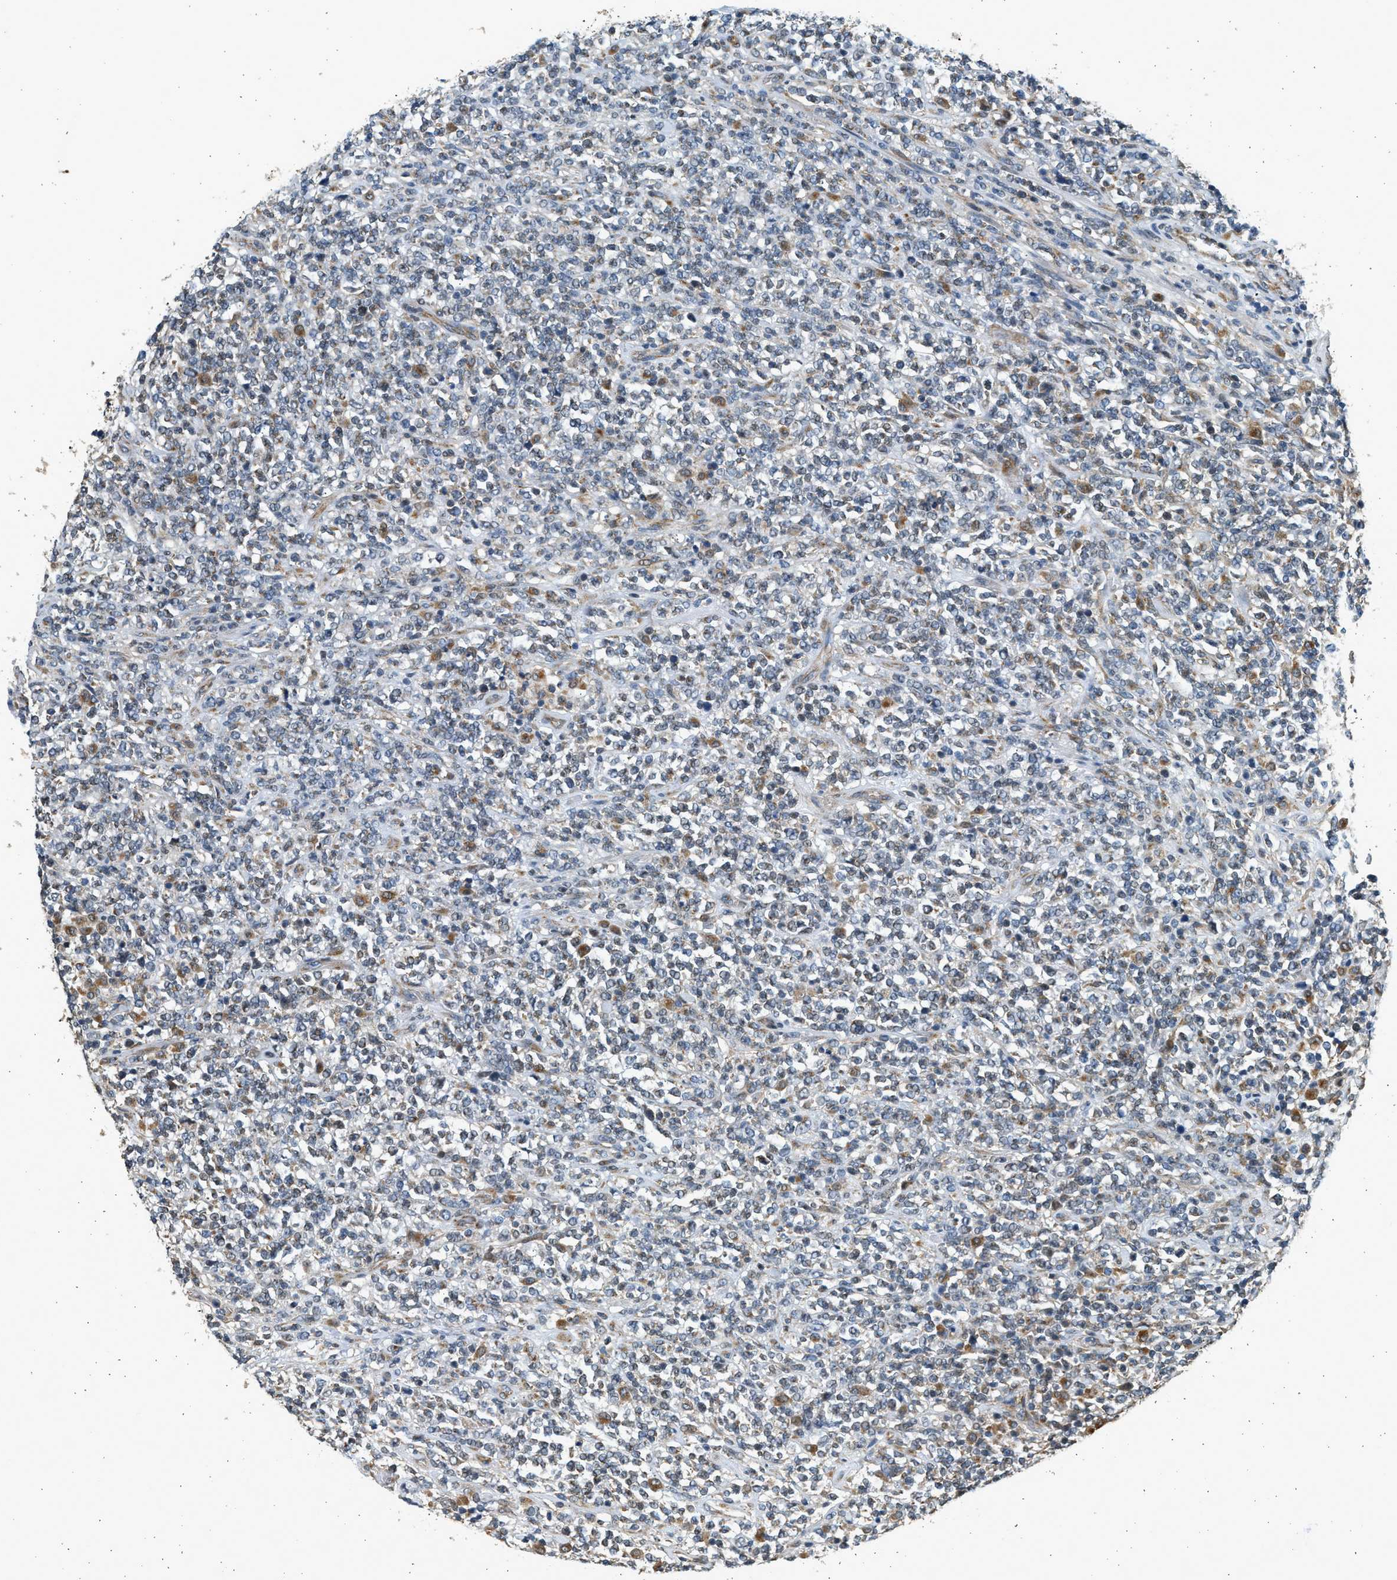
{"staining": {"intensity": "weak", "quantity": "<25%", "location": "cytoplasmic/membranous"}, "tissue": "lymphoma", "cell_type": "Tumor cells", "image_type": "cancer", "snomed": [{"axis": "morphology", "description": "Malignant lymphoma, non-Hodgkin's type, High grade"}, {"axis": "topography", "description": "Soft tissue"}], "caption": "A photomicrograph of lymphoma stained for a protein exhibits no brown staining in tumor cells.", "gene": "PCLO", "patient": {"sex": "male", "age": 18}}